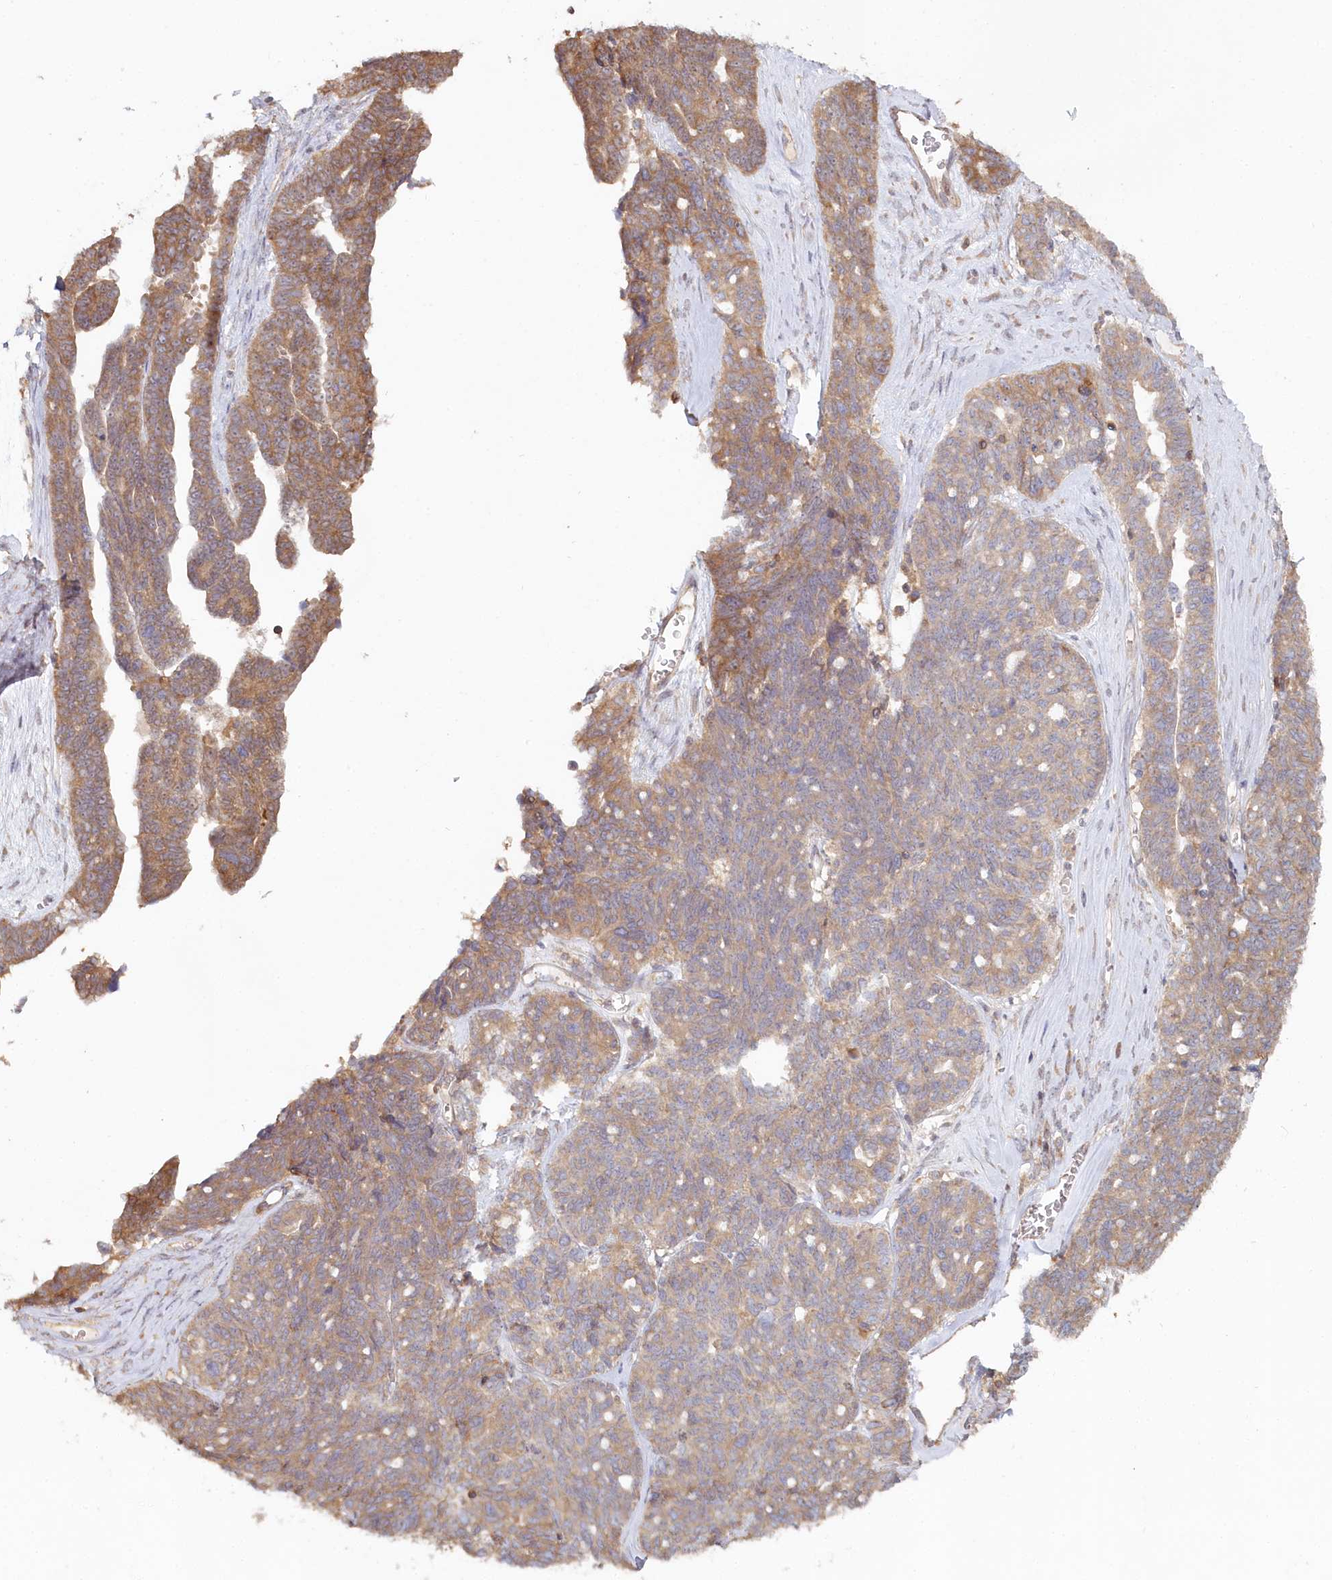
{"staining": {"intensity": "moderate", "quantity": "25%-75%", "location": "cytoplasmic/membranous"}, "tissue": "ovarian cancer", "cell_type": "Tumor cells", "image_type": "cancer", "snomed": [{"axis": "morphology", "description": "Cystadenocarcinoma, serous, NOS"}, {"axis": "topography", "description": "Ovary"}], "caption": "Human serous cystadenocarcinoma (ovarian) stained with a brown dye displays moderate cytoplasmic/membranous positive positivity in approximately 25%-75% of tumor cells.", "gene": "HAL", "patient": {"sex": "female", "age": 79}}